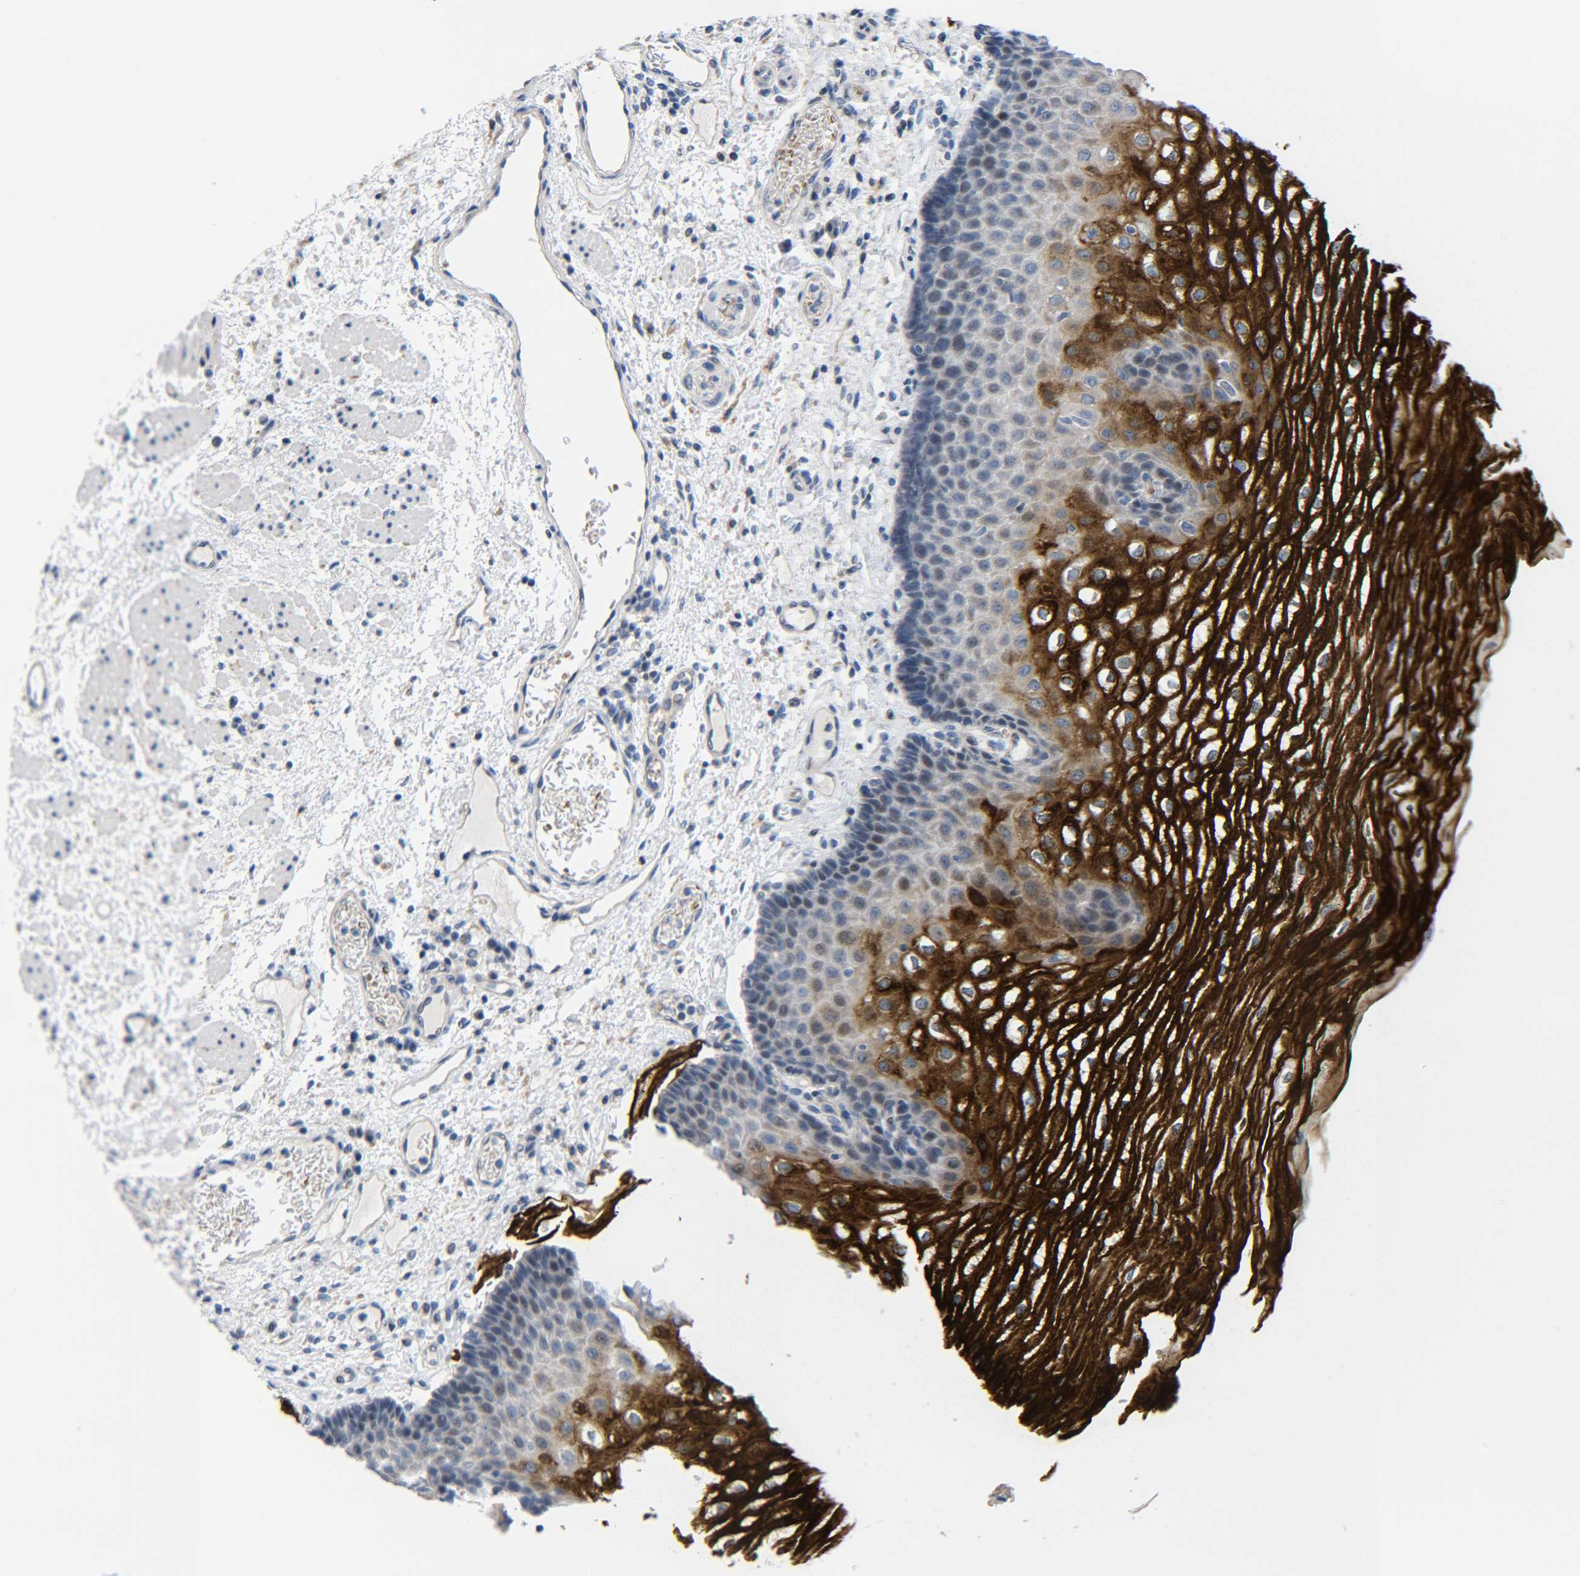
{"staining": {"intensity": "strong", "quantity": "25%-75%", "location": "cytoplasmic/membranous"}, "tissue": "esophagus", "cell_type": "Squamous epithelial cells", "image_type": "normal", "snomed": [{"axis": "morphology", "description": "Normal tissue, NOS"}, {"axis": "topography", "description": "Esophagus"}], "caption": "Approximately 25%-75% of squamous epithelial cells in benign human esophagus demonstrate strong cytoplasmic/membranous protein expression as visualized by brown immunohistochemical staining.", "gene": "CMTM1", "patient": {"sex": "male", "age": 54}}